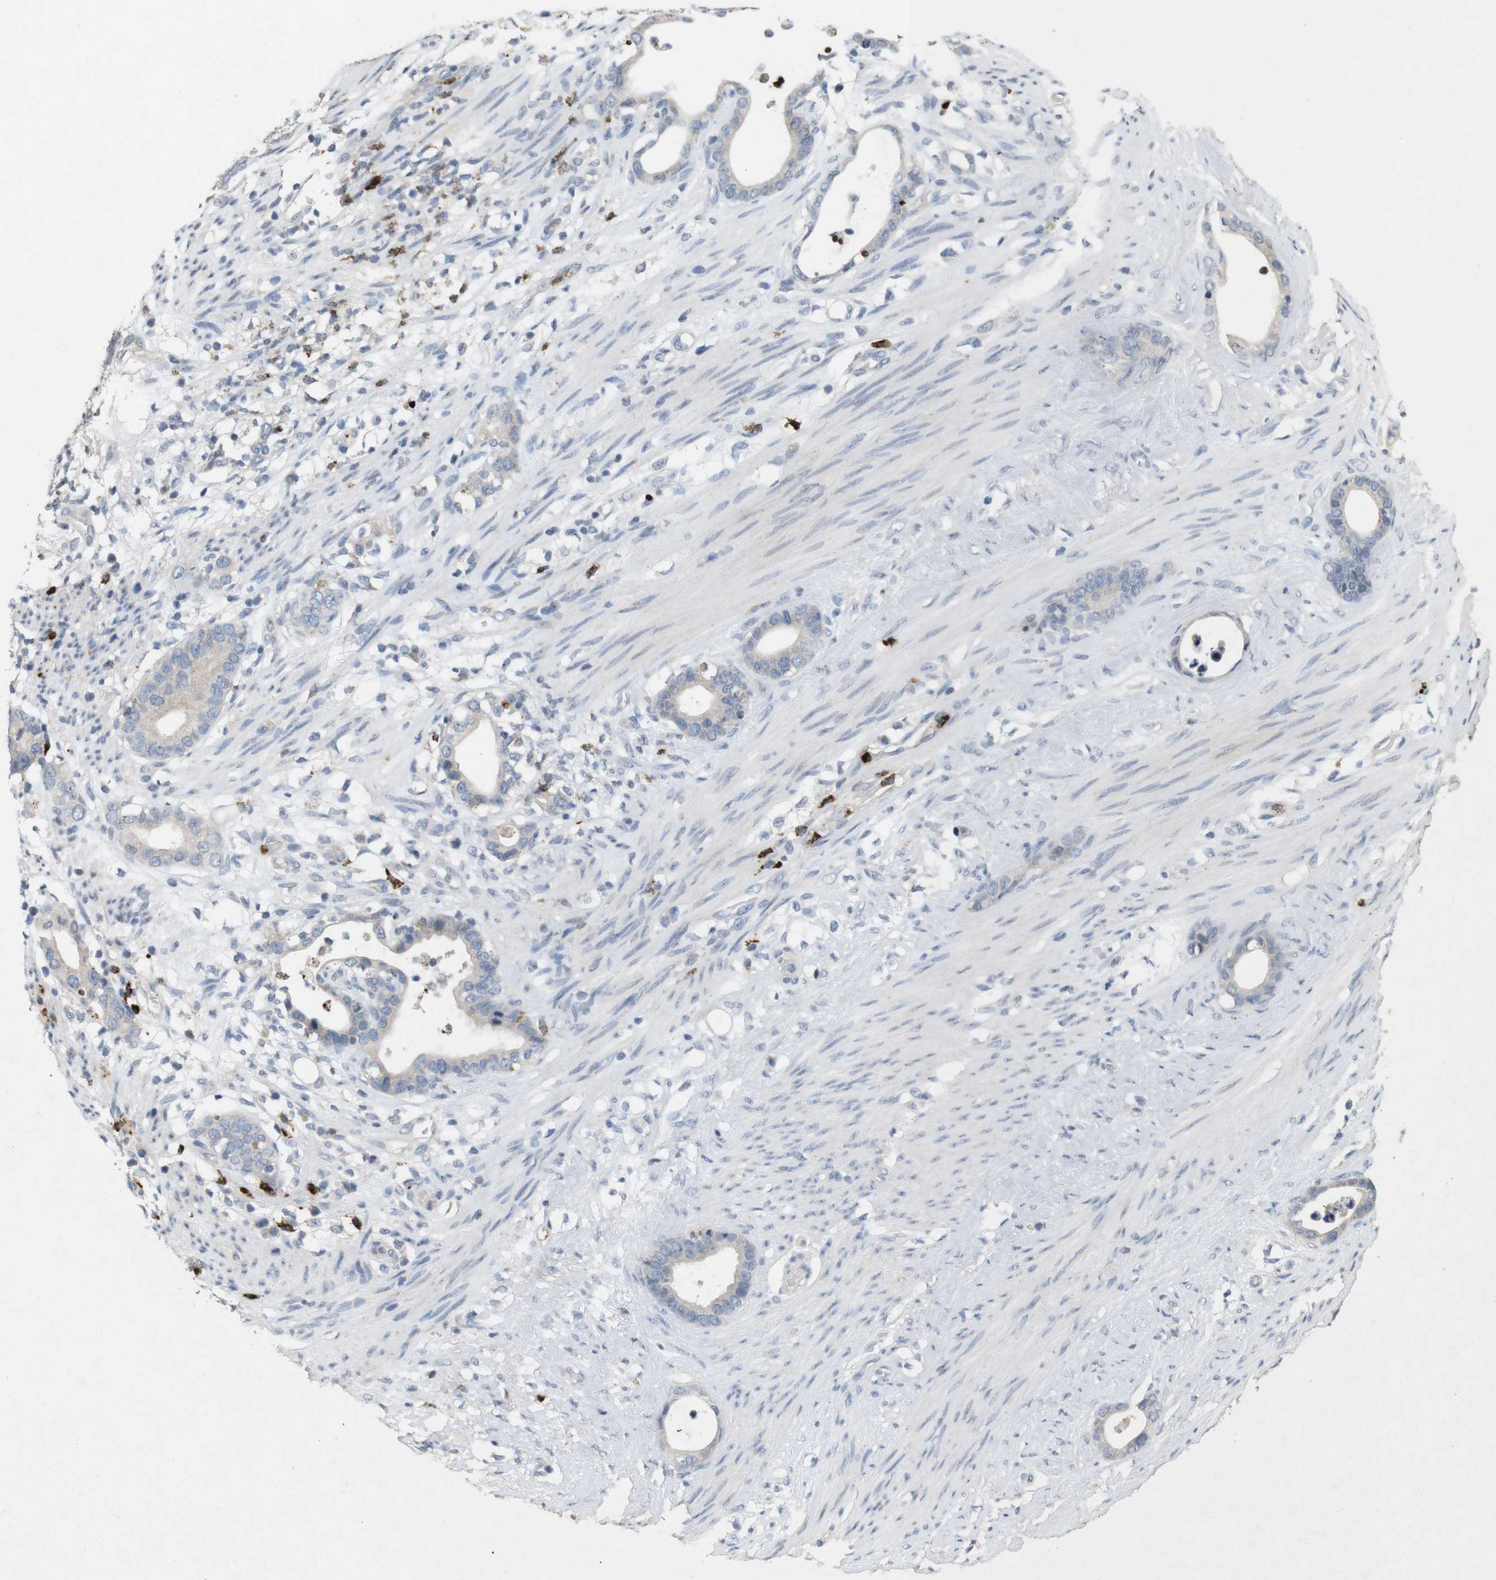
{"staining": {"intensity": "negative", "quantity": "none", "location": "none"}, "tissue": "stomach cancer", "cell_type": "Tumor cells", "image_type": "cancer", "snomed": [{"axis": "morphology", "description": "Adenocarcinoma, NOS"}, {"axis": "topography", "description": "Stomach"}], "caption": "Immunohistochemistry (IHC) image of neoplastic tissue: human stomach adenocarcinoma stained with DAB displays no significant protein staining in tumor cells.", "gene": "TSPAN14", "patient": {"sex": "female", "age": 75}}